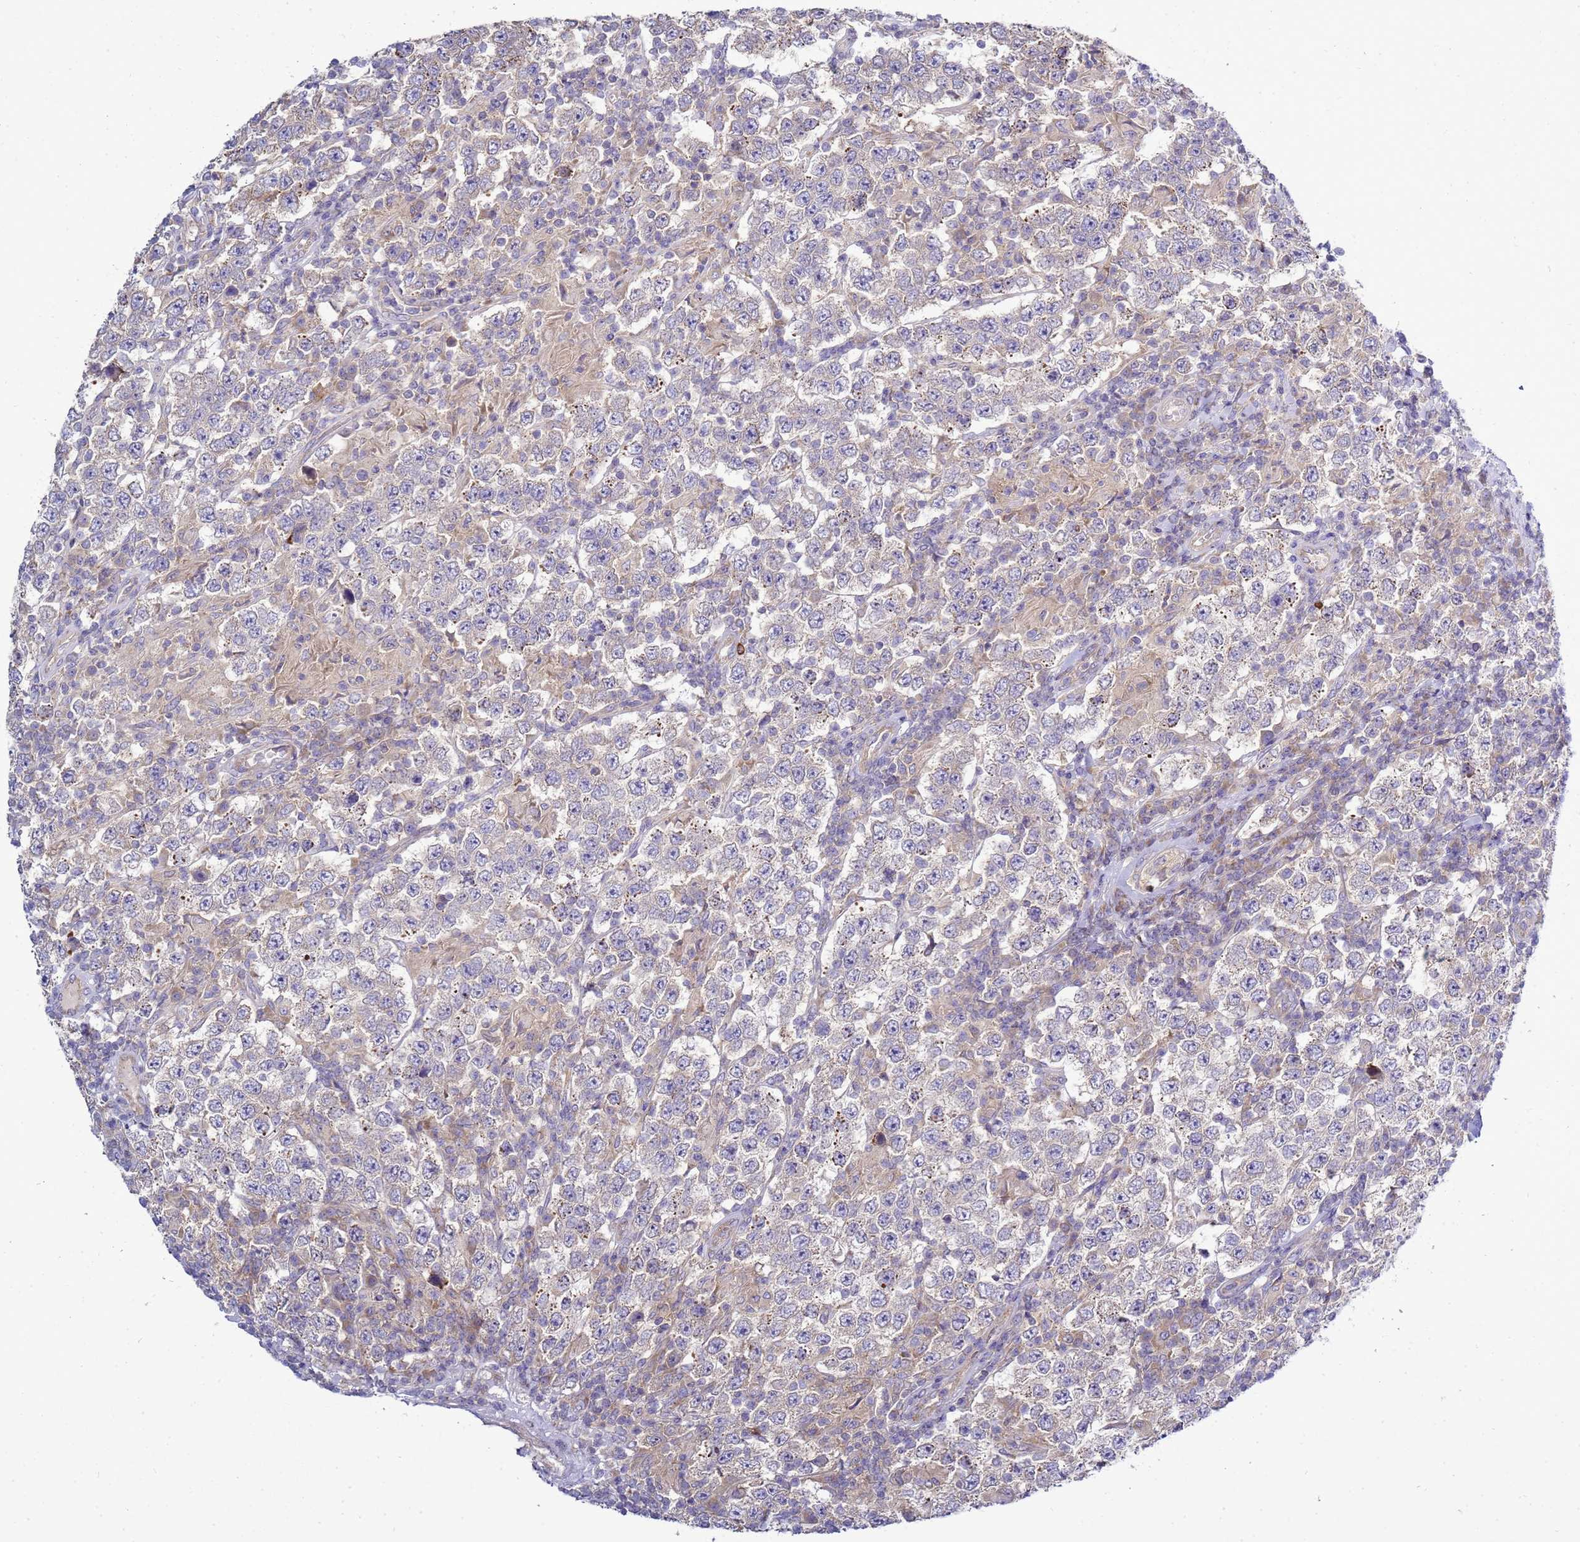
{"staining": {"intensity": "negative", "quantity": "none", "location": "none"}, "tissue": "testis cancer", "cell_type": "Tumor cells", "image_type": "cancer", "snomed": [{"axis": "morphology", "description": "Normal tissue, NOS"}, {"axis": "morphology", "description": "Urothelial carcinoma, High grade"}, {"axis": "morphology", "description": "Seminoma, NOS"}, {"axis": "morphology", "description": "Carcinoma, Embryonal, NOS"}, {"axis": "topography", "description": "Urinary bladder"}, {"axis": "topography", "description": "Testis"}], "caption": "Protein analysis of testis cancer exhibits no significant expression in tumor cells. (Brightfield microscopy of DAB (3,3'-diaminobenzidine) immunohistochemistry (IHC) at high magnification).", "gene": "MON1B", "patient": {"sex": "male", "age": 41}}